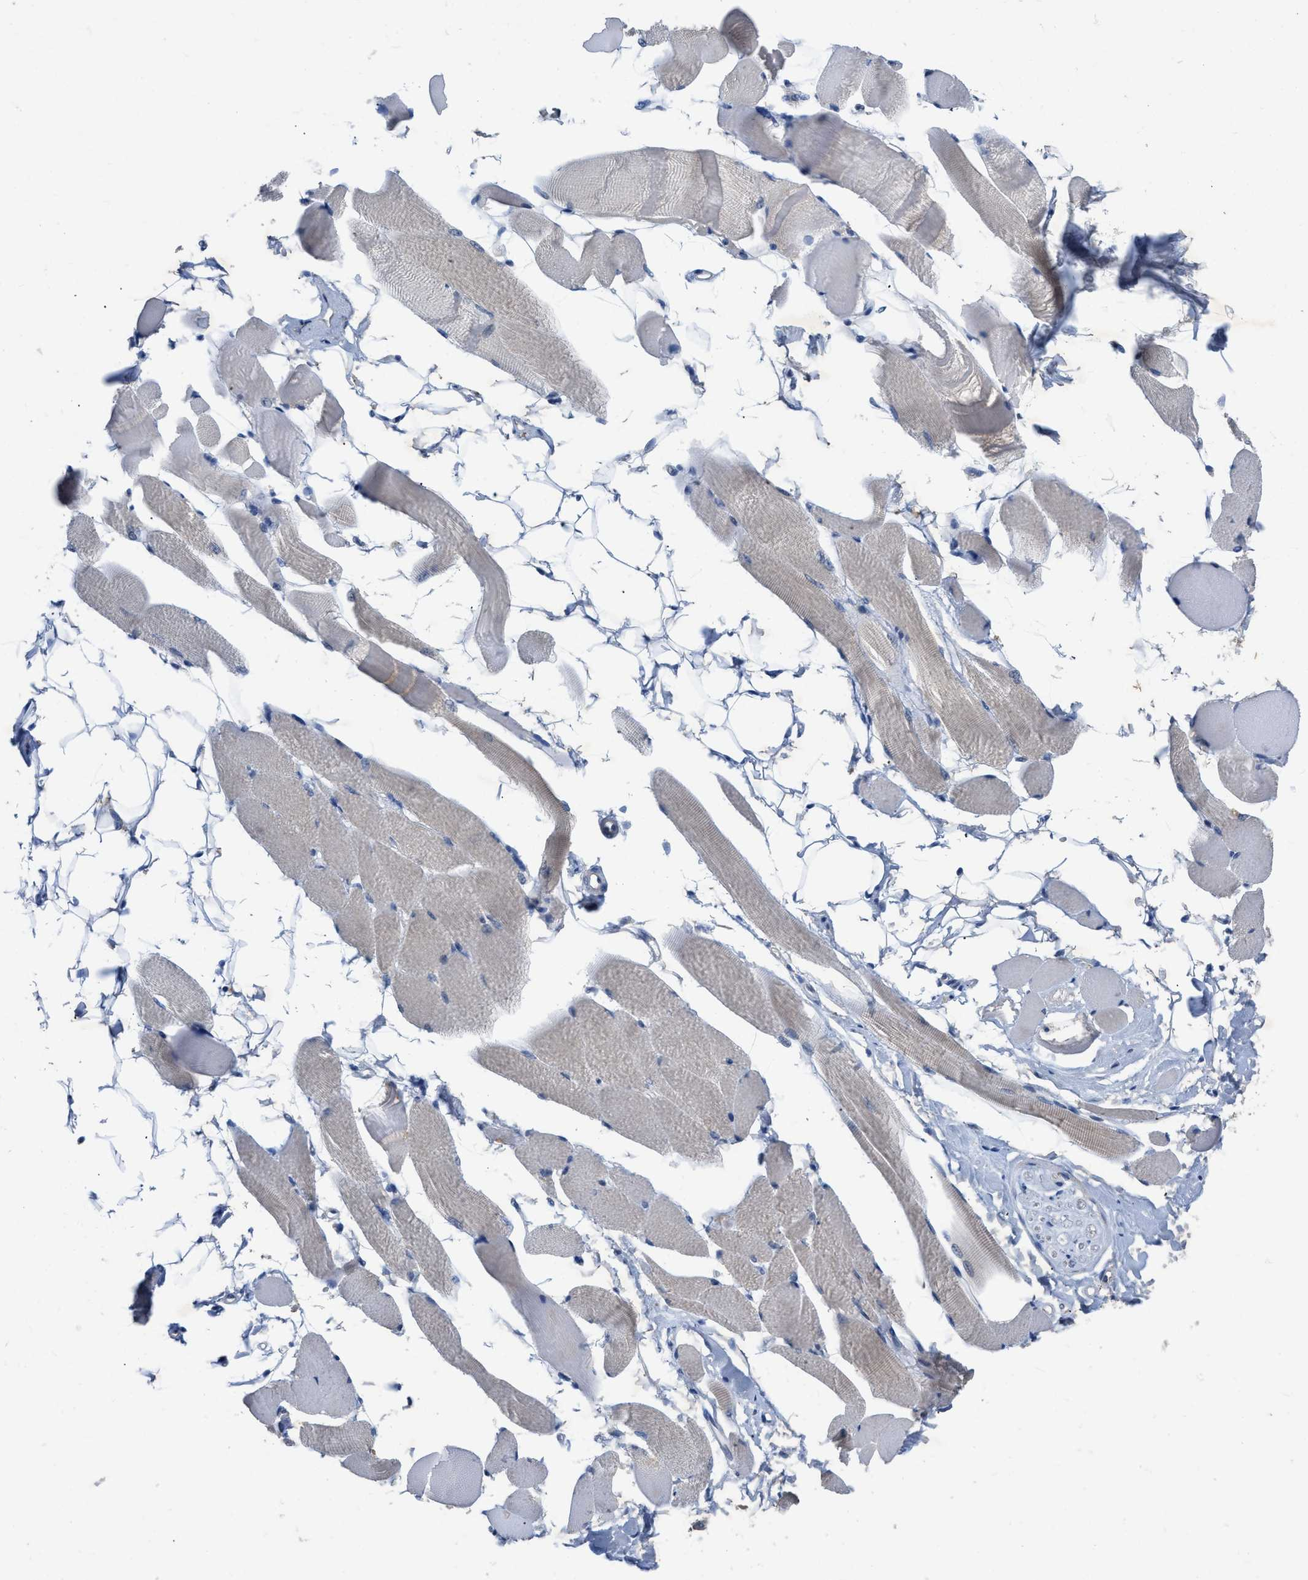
{"staining": {"intensity": "weak", "quantity": "<25%", "location": "cytoplasmic/membranous"}, "tissue": "skeletal muscle", "cell_type": "Myocytes", "image_type": "normal", "snomed": [{"axis": "morphology", "description": "Normal tissue, NOS"}, {"axis": "topography", "description": "Skeletal muscle"}, {"axis": "topography", "description": "Peripheral nerve tissue"}], "caption": "An image of skeletal muscle stained for a protein shows no brown staining in myocytes.", "gene": "TMEM131", "patient": {"sex": "female", "age": 84}}